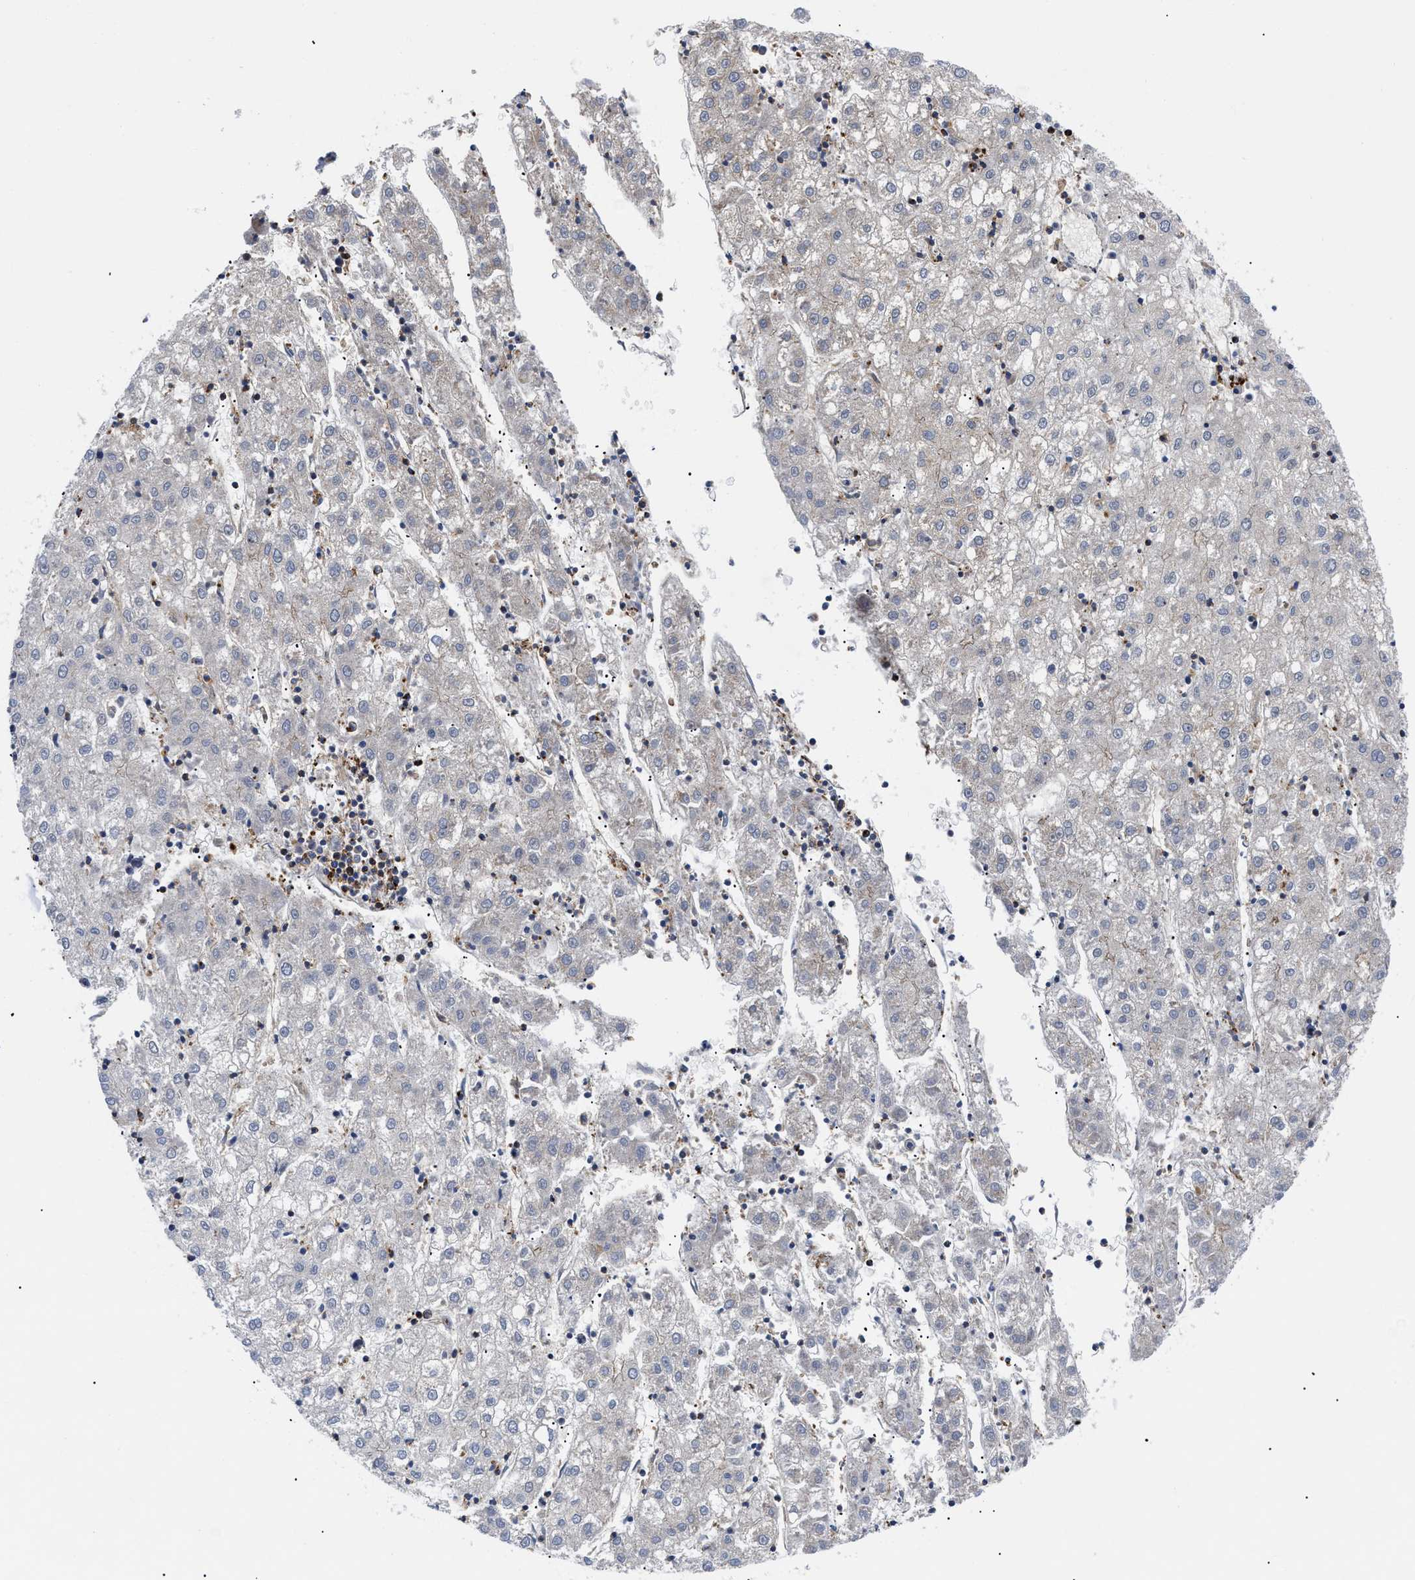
{"staining": {"intensity": "negative", "quantity": "none", "location": "none"}, "tissue": "liver cancer", "cell_type": "Tumor cells", "image_type": "cancer", "snomed": [{"axis": "morphology", "description": "Carcinoma, Hepatocellular, NOS"}, {"axis": "topography", "description": "Liver"}], "caption": "This histopathology image is of liver cancer stained with immunohistochemistry to label a protein in brown with the nuclei are counter-stained blue. There is no positivity in tumor cells. The staining is performed using DAB (3,3'-diaminobenzidine) brown chromogen with nuclei counter-stained in using hematoxylin.", "gene": "SPAST", "patient": {"sex": "male", "age": 72}}